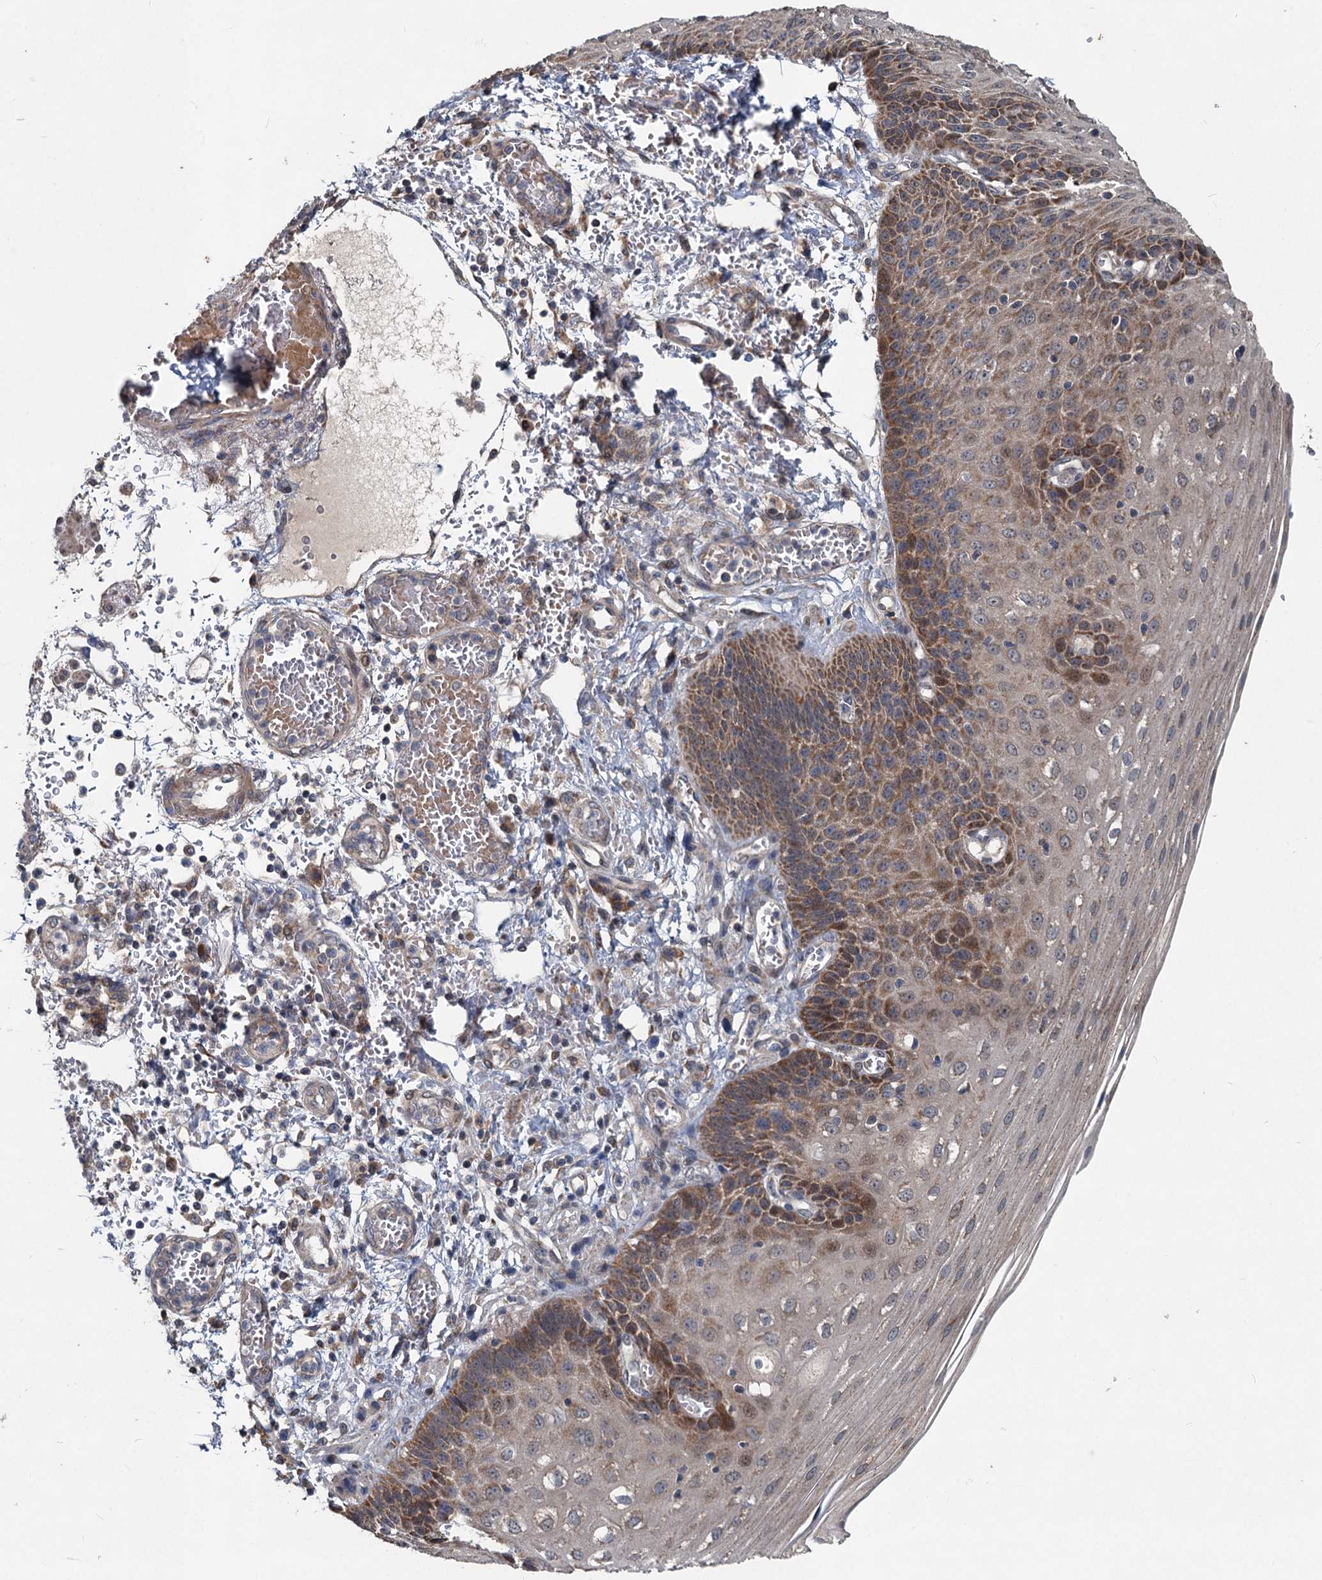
{"staining": {"intensity": "moderate", "quantity": "25%-75%", "location": "cytoplasmic/membranous"}, "tissue": "esophagus", "cell_type": "Squamous epithelial cells", "image_type": "normal", "snomed": [{"axis": "morphology", "description": "Normal tissue, NOS"}, {"axis": "topography", "description": "Esophagus"}], "caption": "An immunohistochemistry (IHC) micrograph of benign tissue is shown. Protein staining in brown shows moderate cytoplasmic/membranous positivity in esophagus within squamous epithelial cells. The protein of interest is shown in brown color, while the nuclei are stained blue.", "gene": "OTUB1", "patient": {"sex": "male", "age": 81}}